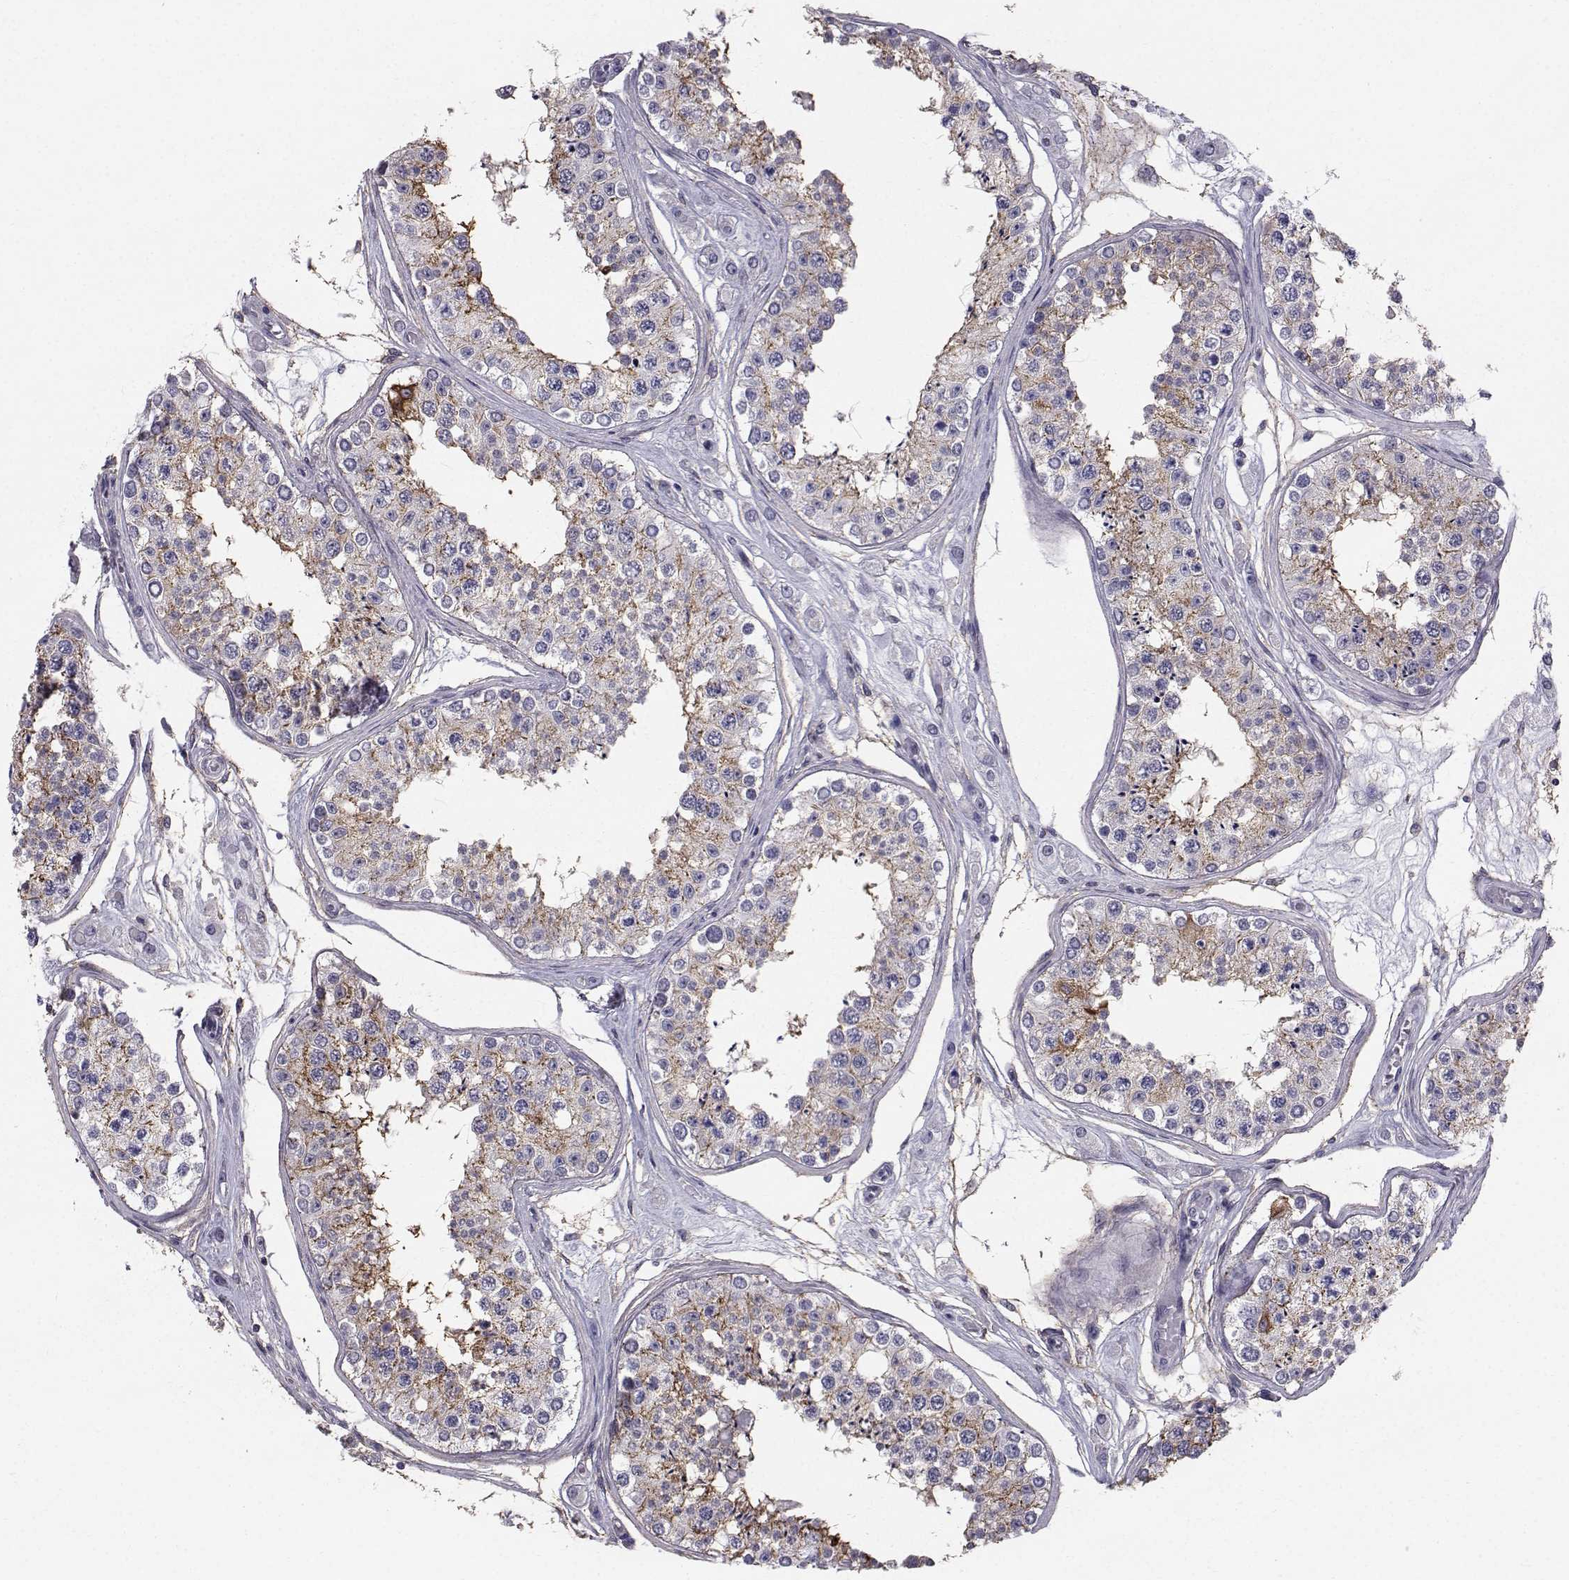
{"staining": {"intensity": "moderate", "quantity": "25%-75%", "location": "cytoplasmic/membranous"}, "tissue": "testis", "cell_type": "Cells in seminiferous ducts", "image_type": "normal", "snomed": [{"axis": "morphology", "description": "Normal tissue, NOS"}, {"axis": "topography", "description": "Testis"}], "caption": "About 25%-75% of cells in seminiferous ducts in benign human testis demonstrate moderate cytoplasmic/membranous protein positivity as visualized by brown immunohistochemical staining.", "gene": "SPDYE4", "patient": {"sex": "male", "age": 25}}